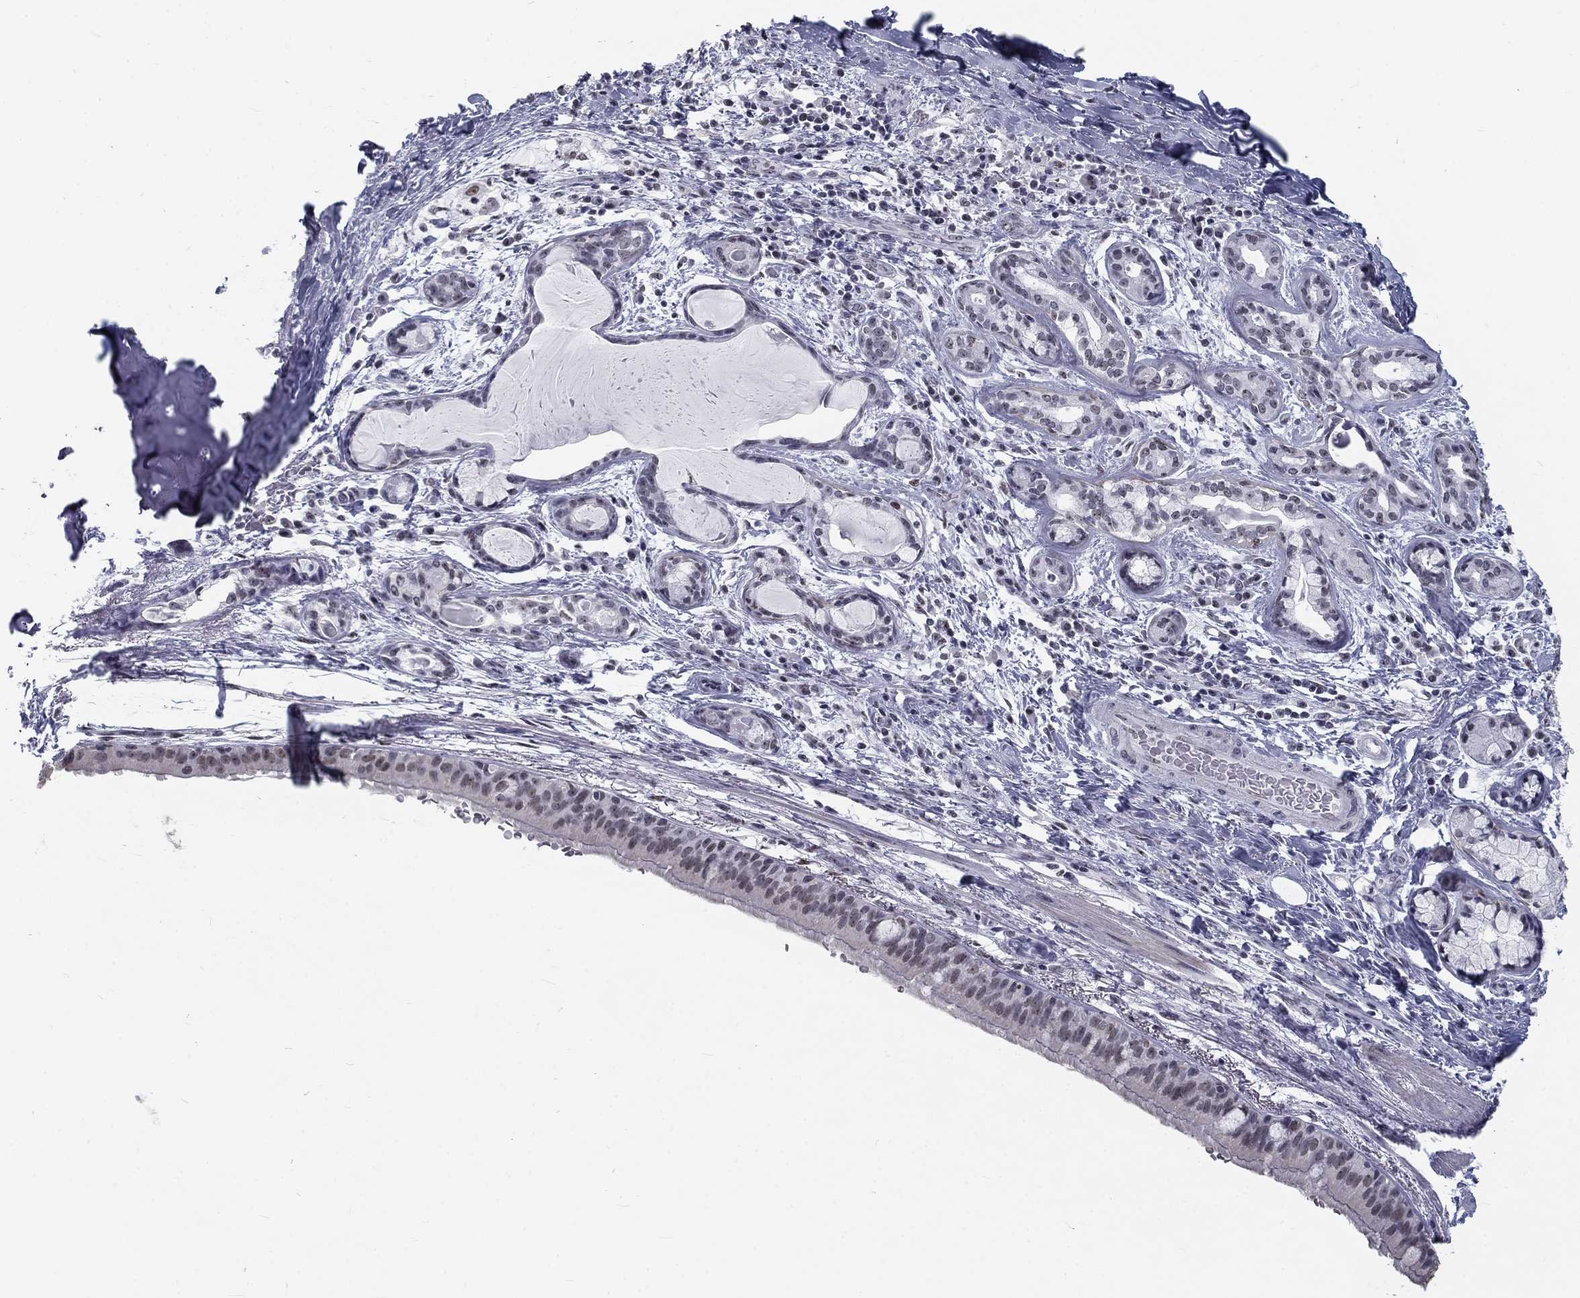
{"staining": {"intensity": "negative", "quantity": "none", "location": "none"}, "tissue": "bronchus", "cell_type": "Respiratory epithelial cells", "image_type": "normal", "snomed": [{"axis": "morphology", "description": "Normal tissue, NOS"}, {"axis": "morphology", "description": "Squamous cell carcinoma, NOS"}, {"axis": "topography", "description": "Bronchus"}, {"axis": "topography", "description": "Lung"}], "caption": "DAB (3,3'-diaminobenzidine) immunohistochemical staining of normal human bronchus demonstrates no significant positivity in respiratory epithelial cells.", "gene": "SNORC", "patient": {"sex": "male", "age": 69}}